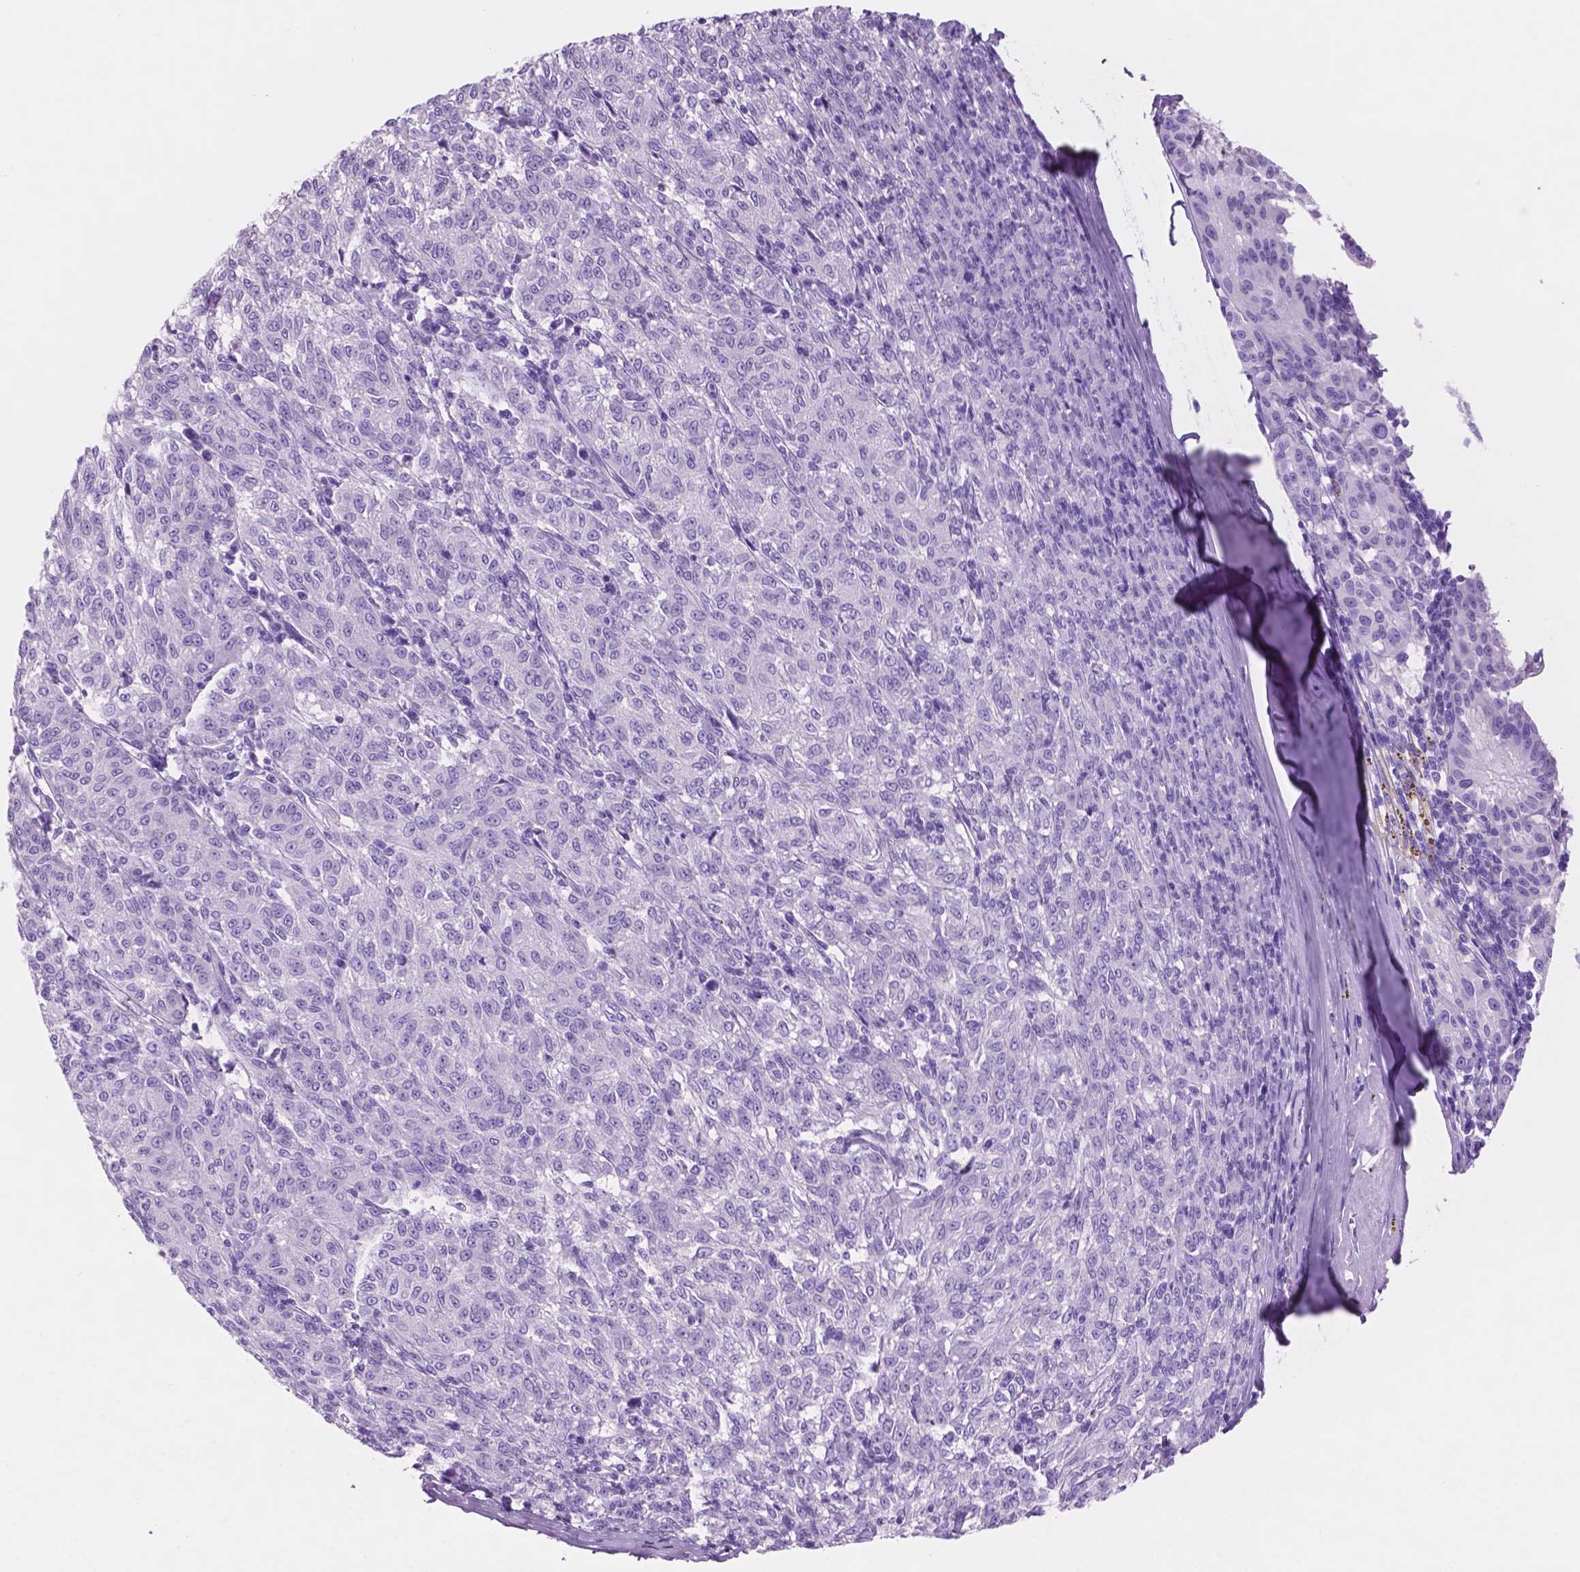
{"staining": {"intensity": "negative", "quantity": "none", "location": "none"}, "tissue": "melanoma", "cell_type": "Tumor cells", "image_type": "cancer", "snomed": [{"axis": "morphology", "description": "Malignant melanoma, NOS"}, {"axis": "topography", "description": "Skin"}], "caption": "Histopathology image shows no protein staining in tumor cells of malignant melanoma tissue.", "gene": "POU4F1", "patient": {"sex": "female", "age": 72}}